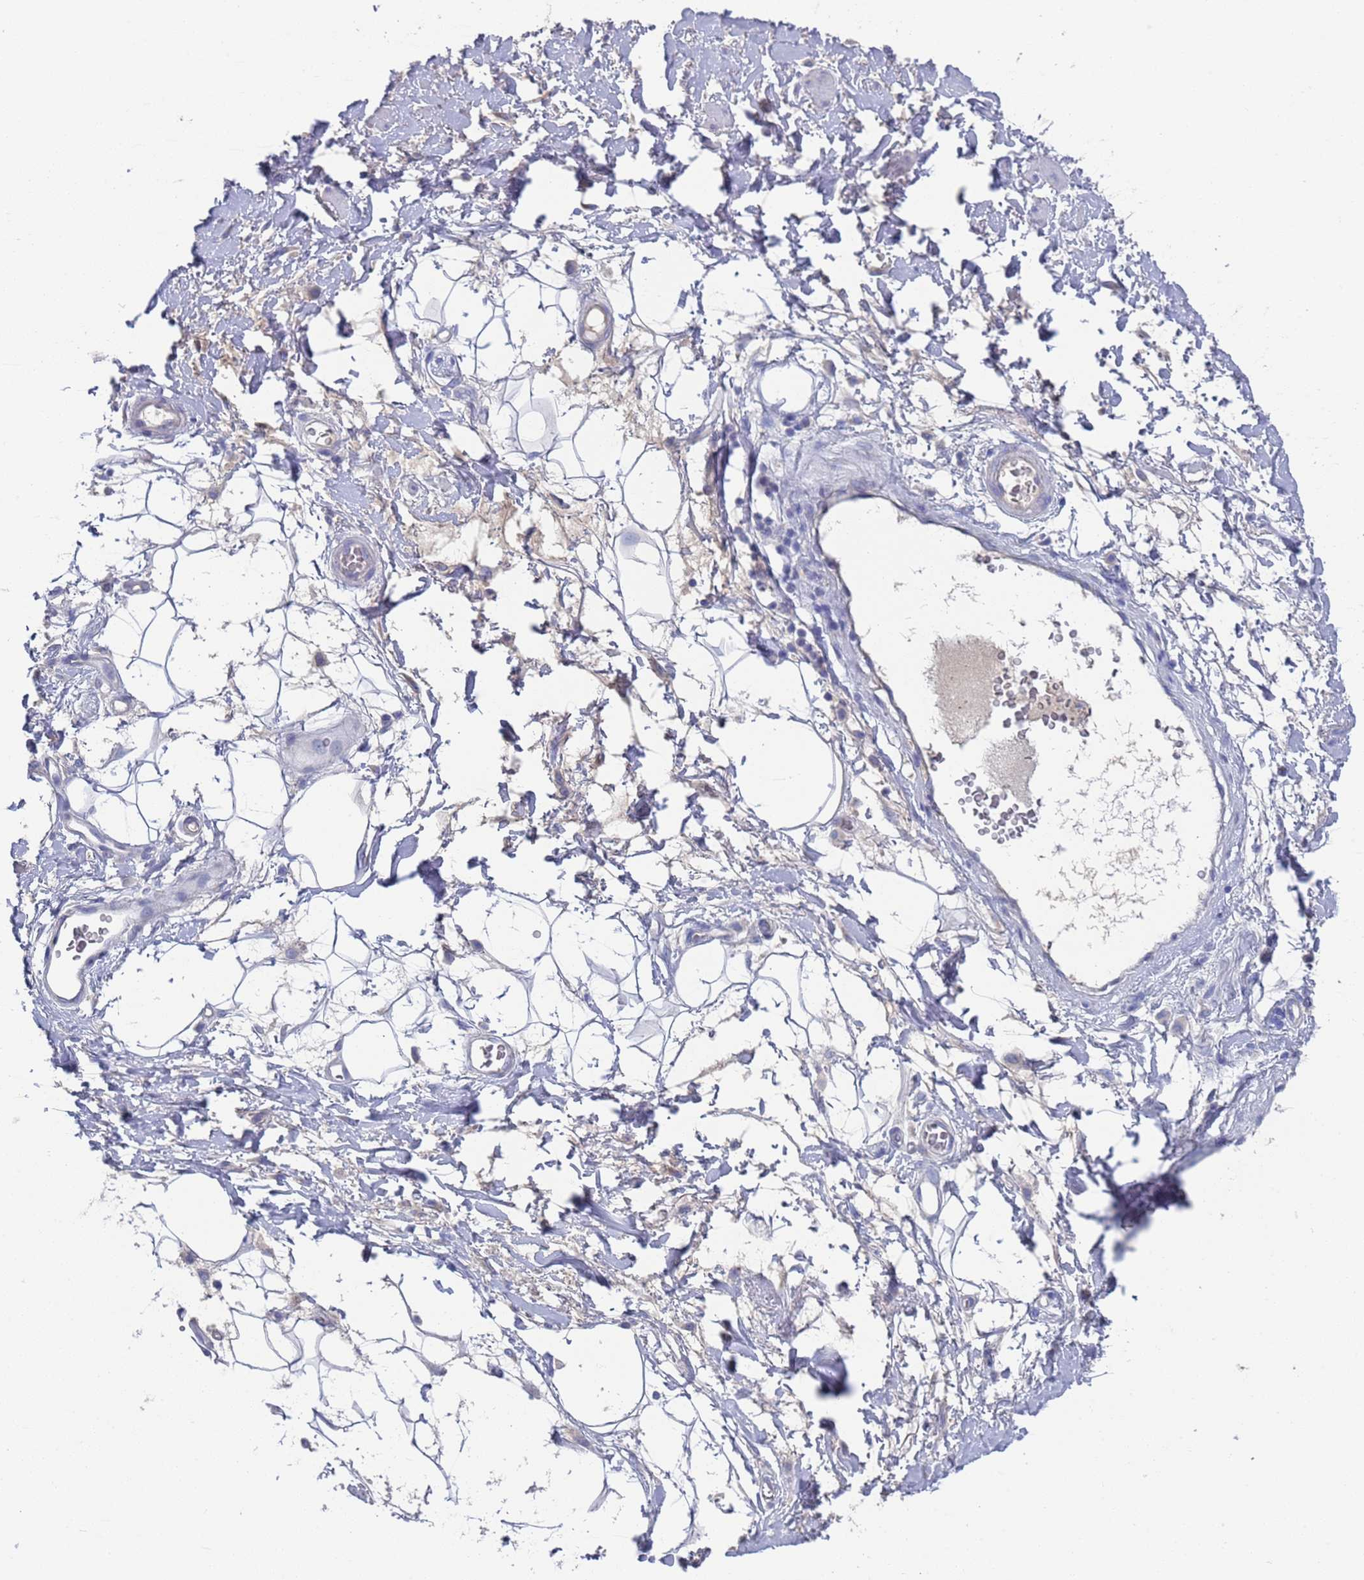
{"staining": {"intensity": "negative", "quantity": "none", "location": "none"}, "tissue": "adipose tissue", "cell_type": "Adipocytes", "image_type": "normal", "snomed": [{"axis": "morphology", "description": "Normal tissue, NOS"}, {"axis": "morphology", "description": "Adenocarcinoma, NOS"}, {"axis": "topography", "description": "Rectum"}, {"axis": "topography", "description": "Vagina"}, {"axis": "topography", "description": "Peripheral nerve tissue"}], "caption": "IHC image of benign adipose tissue: human adipose tissue stained with DAB displays no significant protein positivity in adipocytes.", "gene": "PET117", "patient": {"sex": "female", "age": 71}}